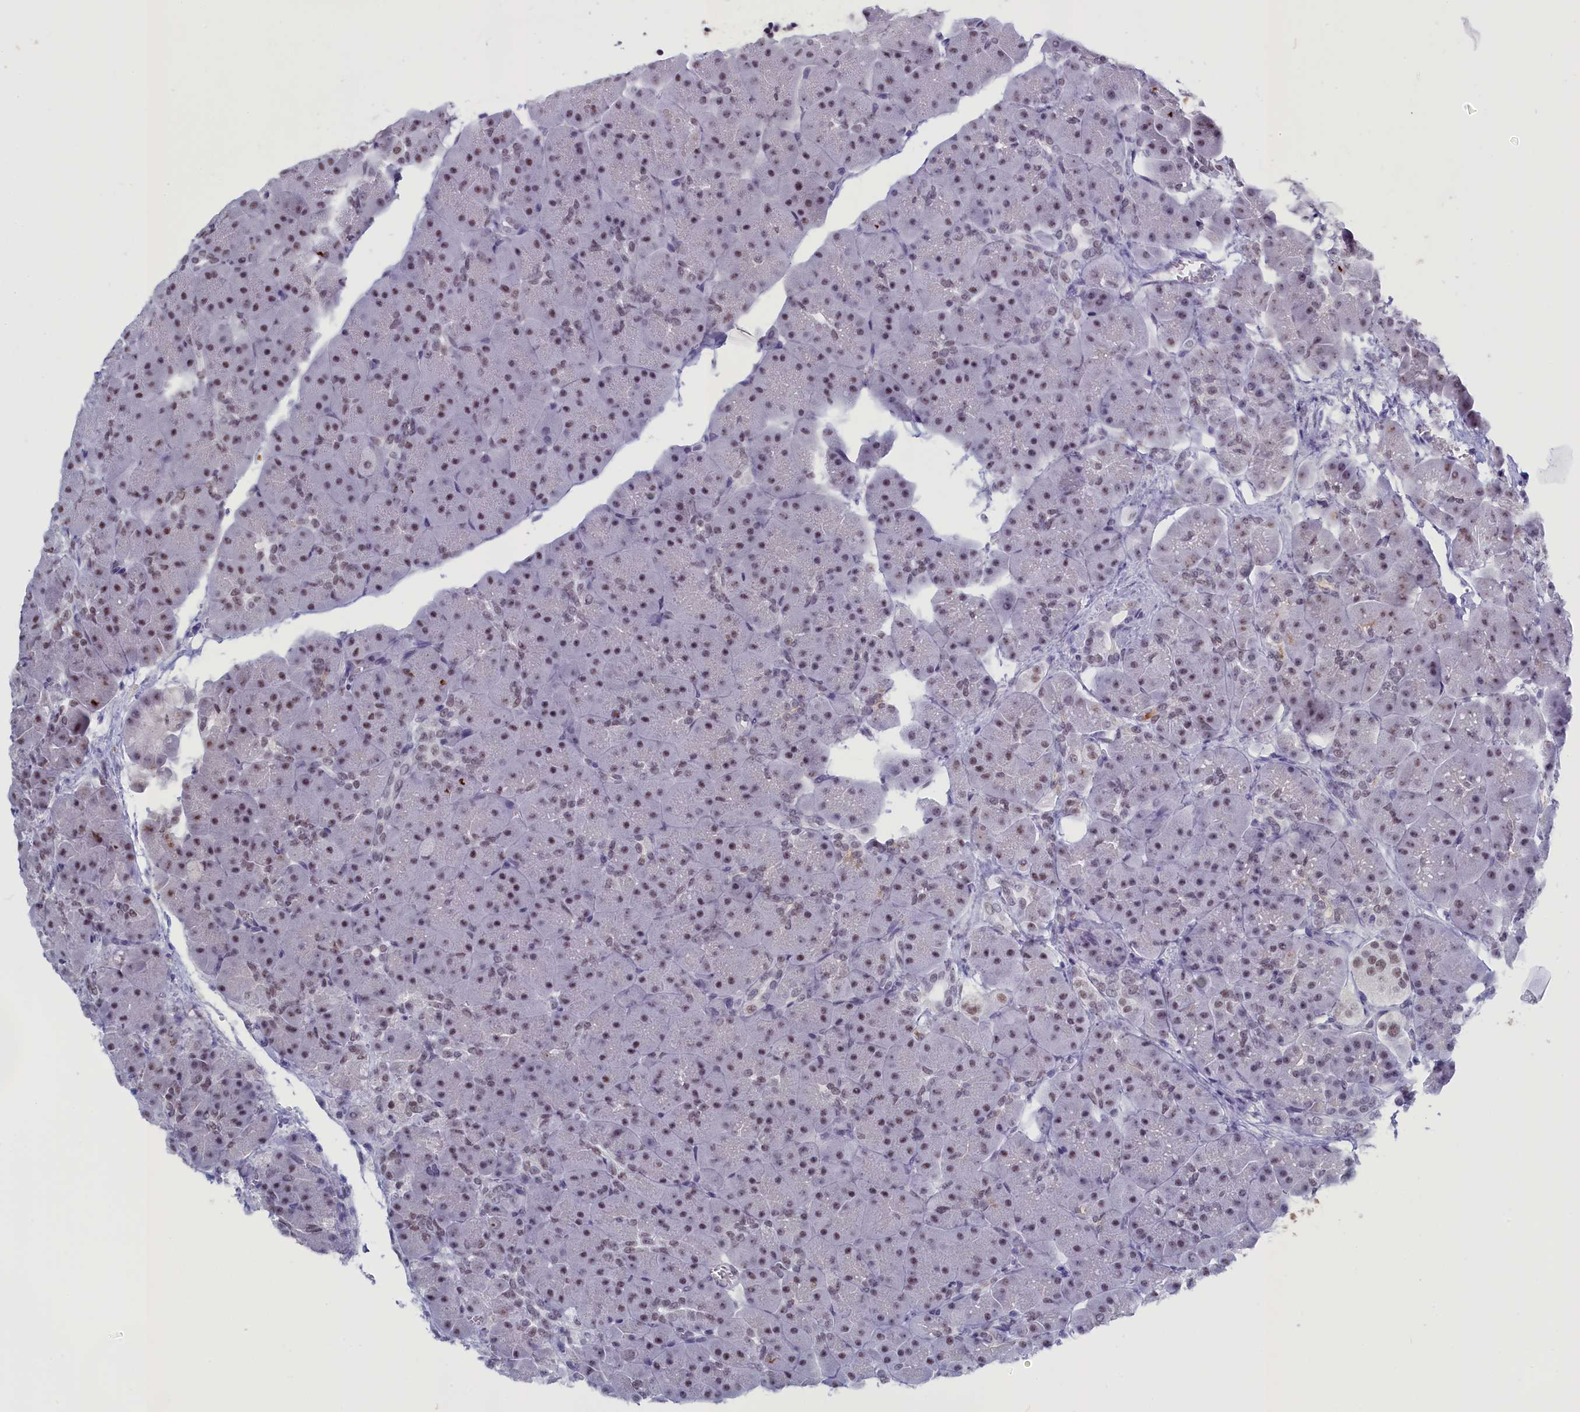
{"staining": {"intensity": "moderate", "quantity": "25%-75%", "location": "nuclear"}, "tissue": "pancreas", "cell_type": "Exocrine glandular cells", "image_type": "normal", "snomed": [{"axis": "morphology", "description": "Normal tissue, NOS"}, {"axis": "topography", "description": "Pancreas"}], "caption": "Immunohistochemical staining of normal pancreas shows 25%-75% levels of moderate nuclear protein expression in approximately 25%-75% of exocrine glandular cells. (DAB (3,3'-diaminobenzidine) = brown stain, brightfield microscopy at high magnification).", "gene": "CD2BP2", "patient": {"sex": "male", "age": 66}}